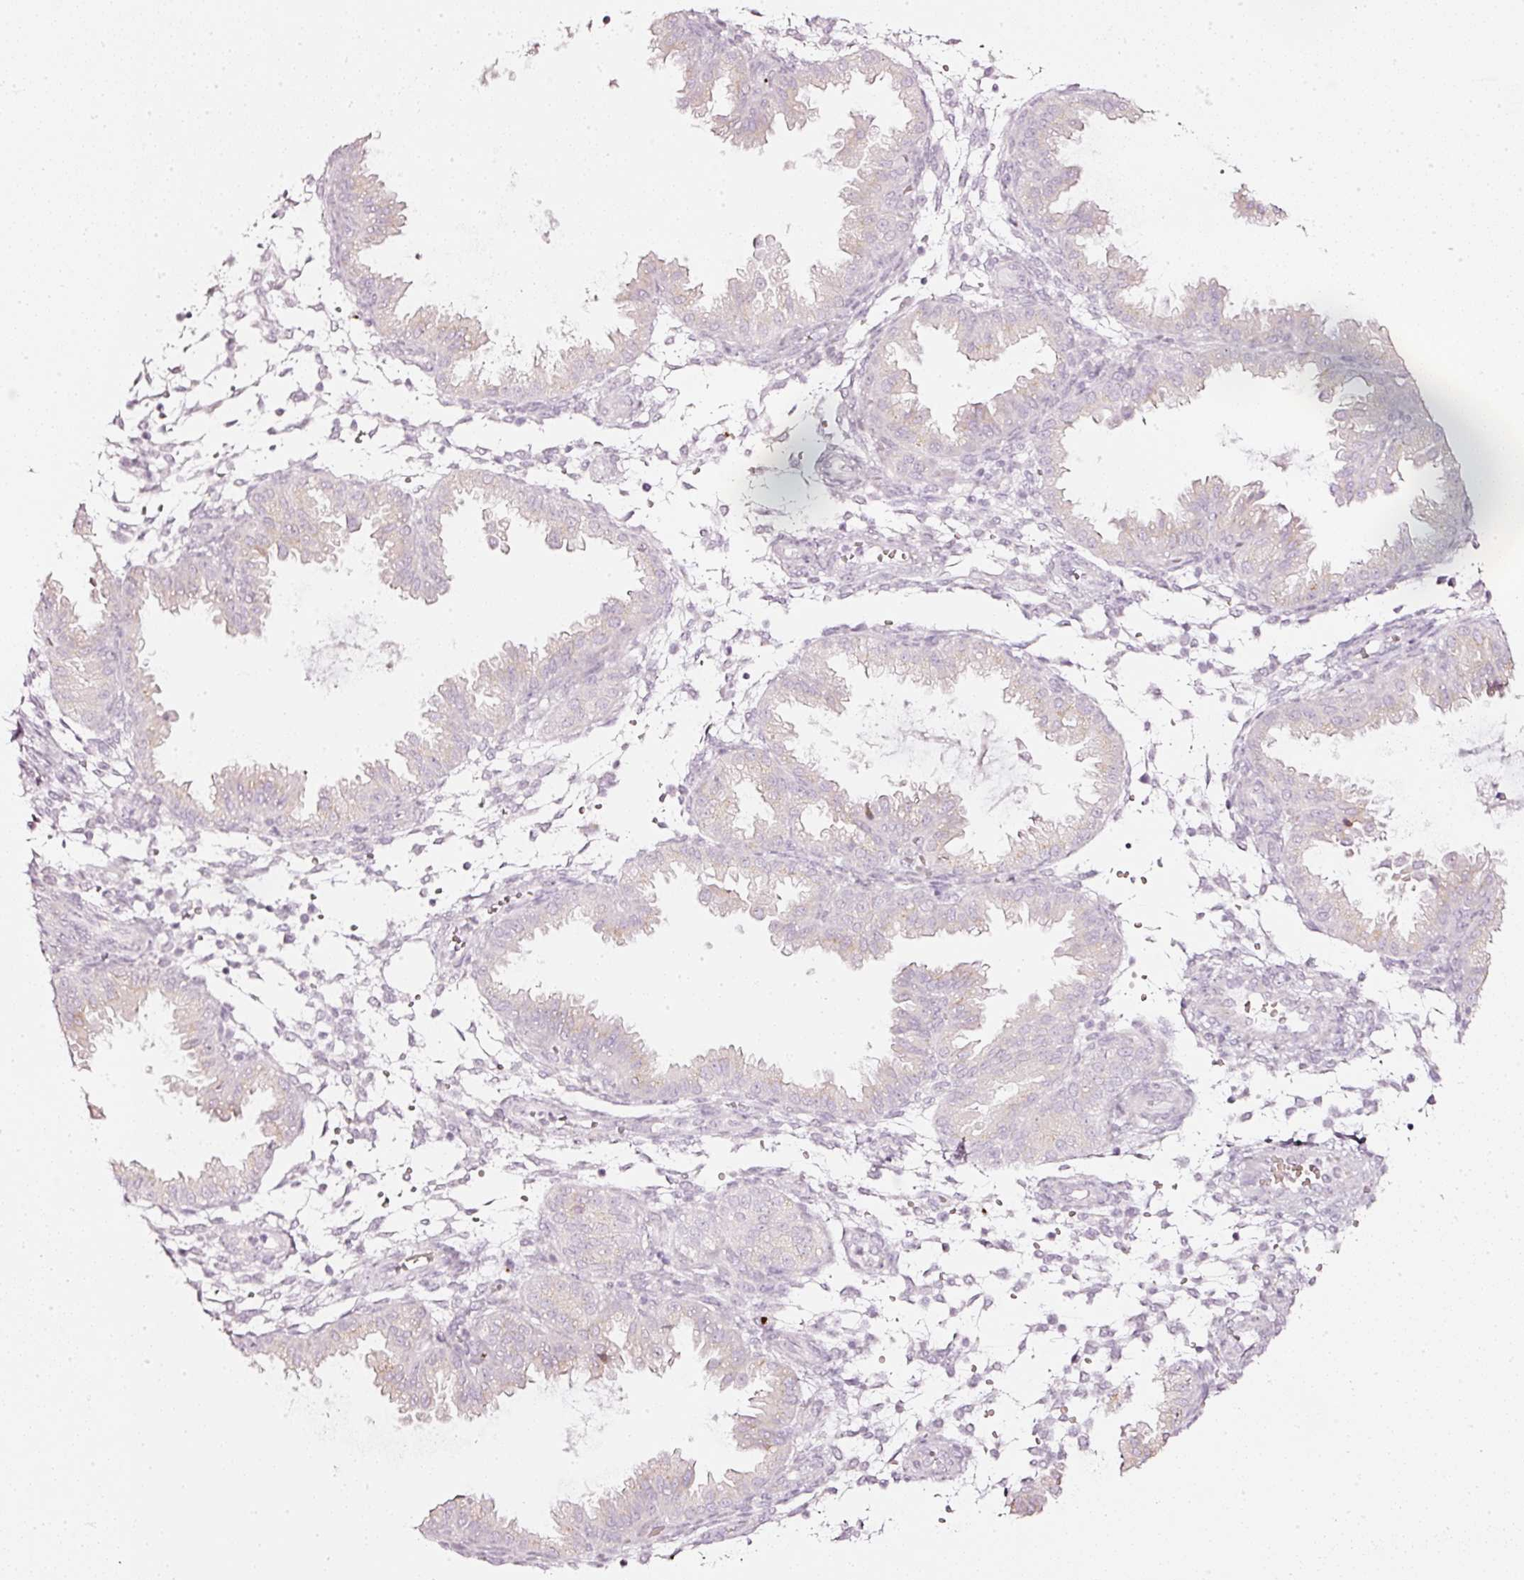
{"staining": {"intensity": "negative", "quantity": "none", "location": "none"}, "tissue": "endometrium", "cell_type": "Cells in endometrial stroma", "image_type": "normal", "snomed": [{"axis": "morphology", "description": "Normal tissue, NOS"}, {"axis": "topography", "description": "Endometrium"}], "caption": "Human endometrium stained for a protein using immunohistochemistry exhibits no staining in cells in endometrial stroma.", "gene": "SDF4", "patient": {"sex": "female", "age": 33}}